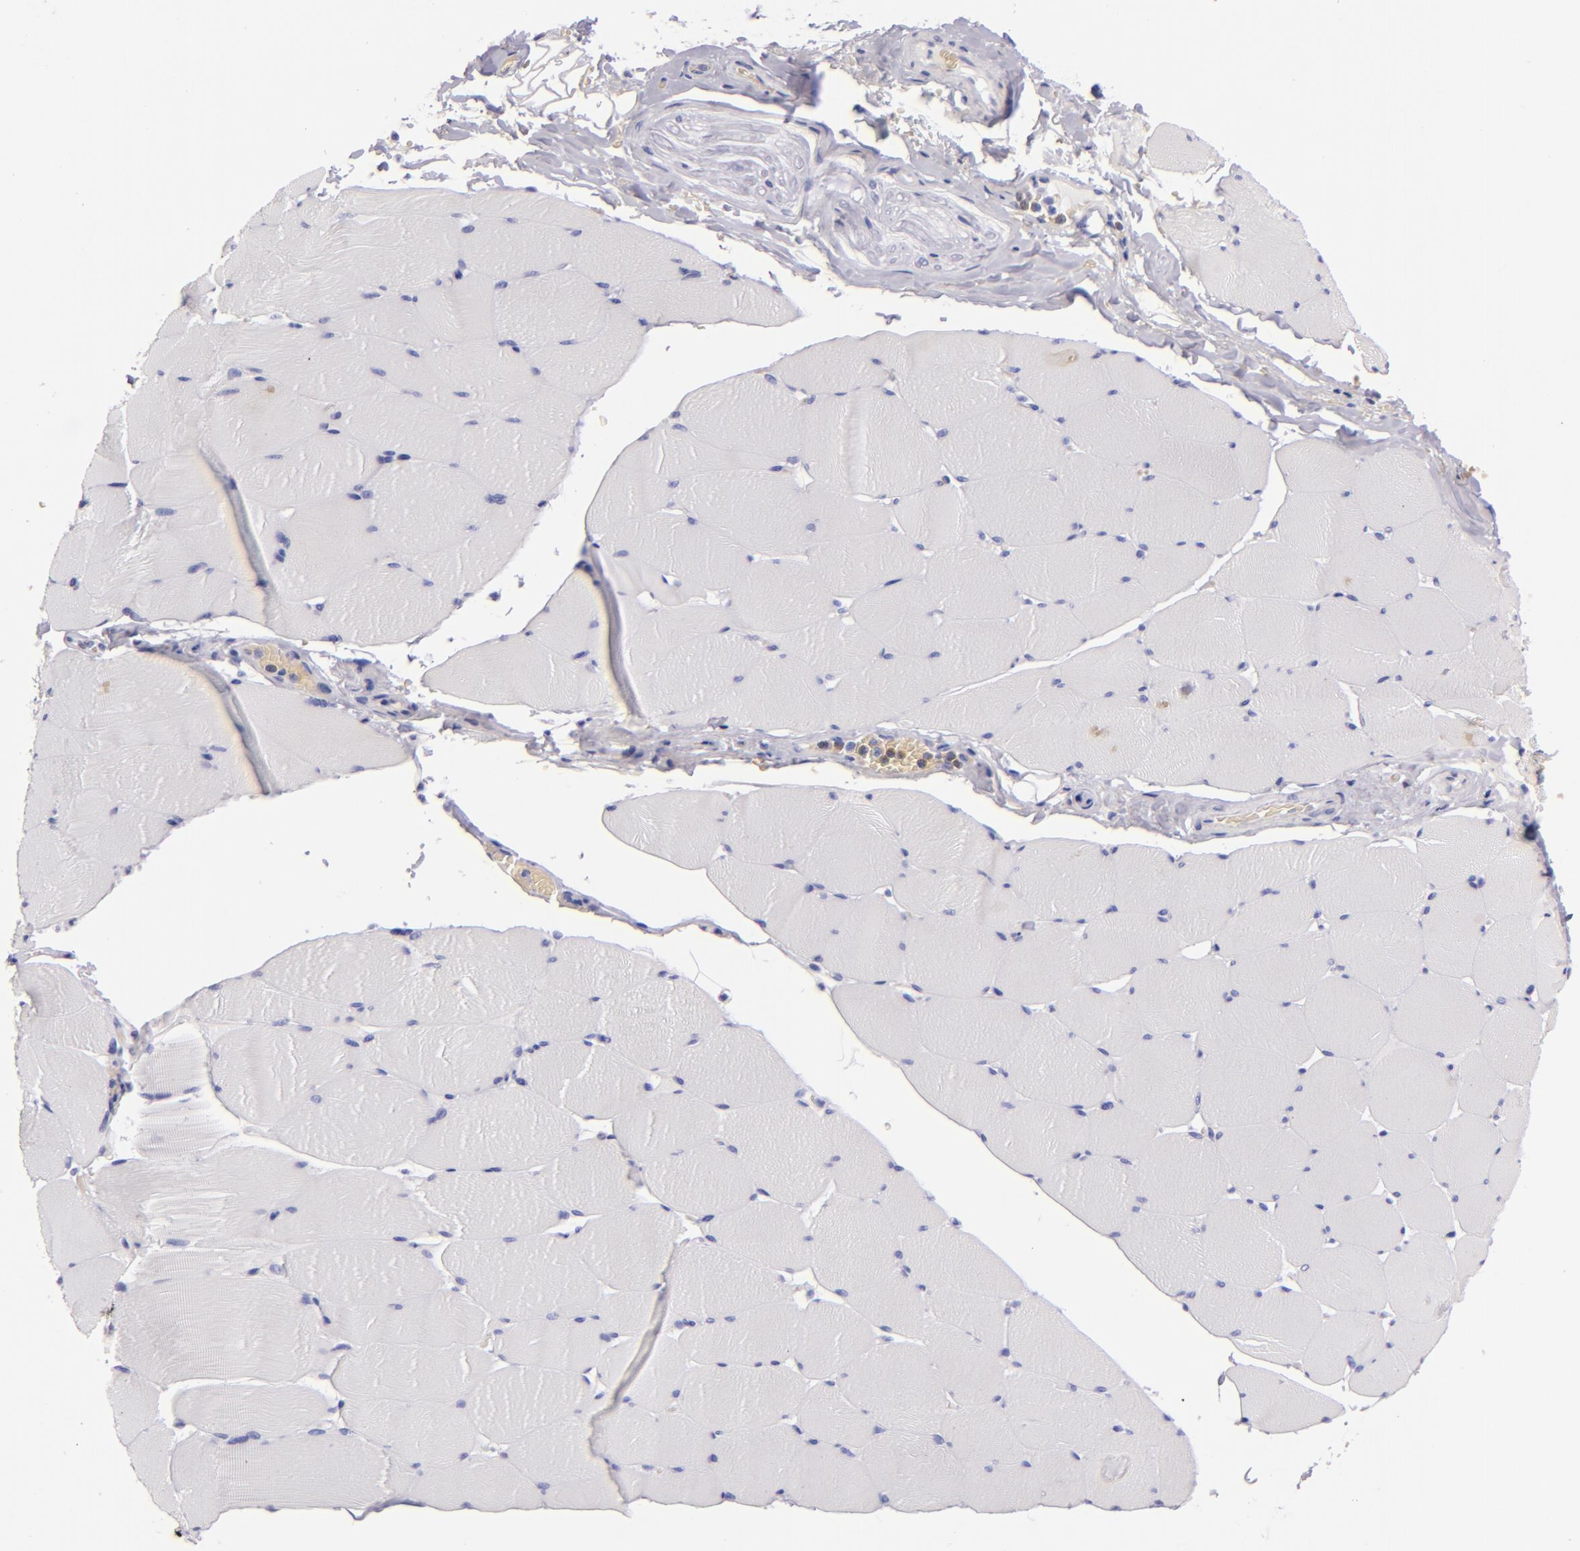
{"staining": {"intensity": "negative", "quantity": "none", "location": "none"}, "tissue": "skeletal muscle", "cell_type": "Myocytes", "image_type": "normal", "snomed": [{"axis": "morphology", "description": "Normal tissue, NOS"}, {"axis": "topography", "description": "Skeletal muscle"}], "caption": "IHC photomicrograph of benign human skeletal muscle stained for a protein (brown), which shows no positivity in myocytes.", "gene": "MUC5AC", "patient": {"sex": "male", "age": 62}}